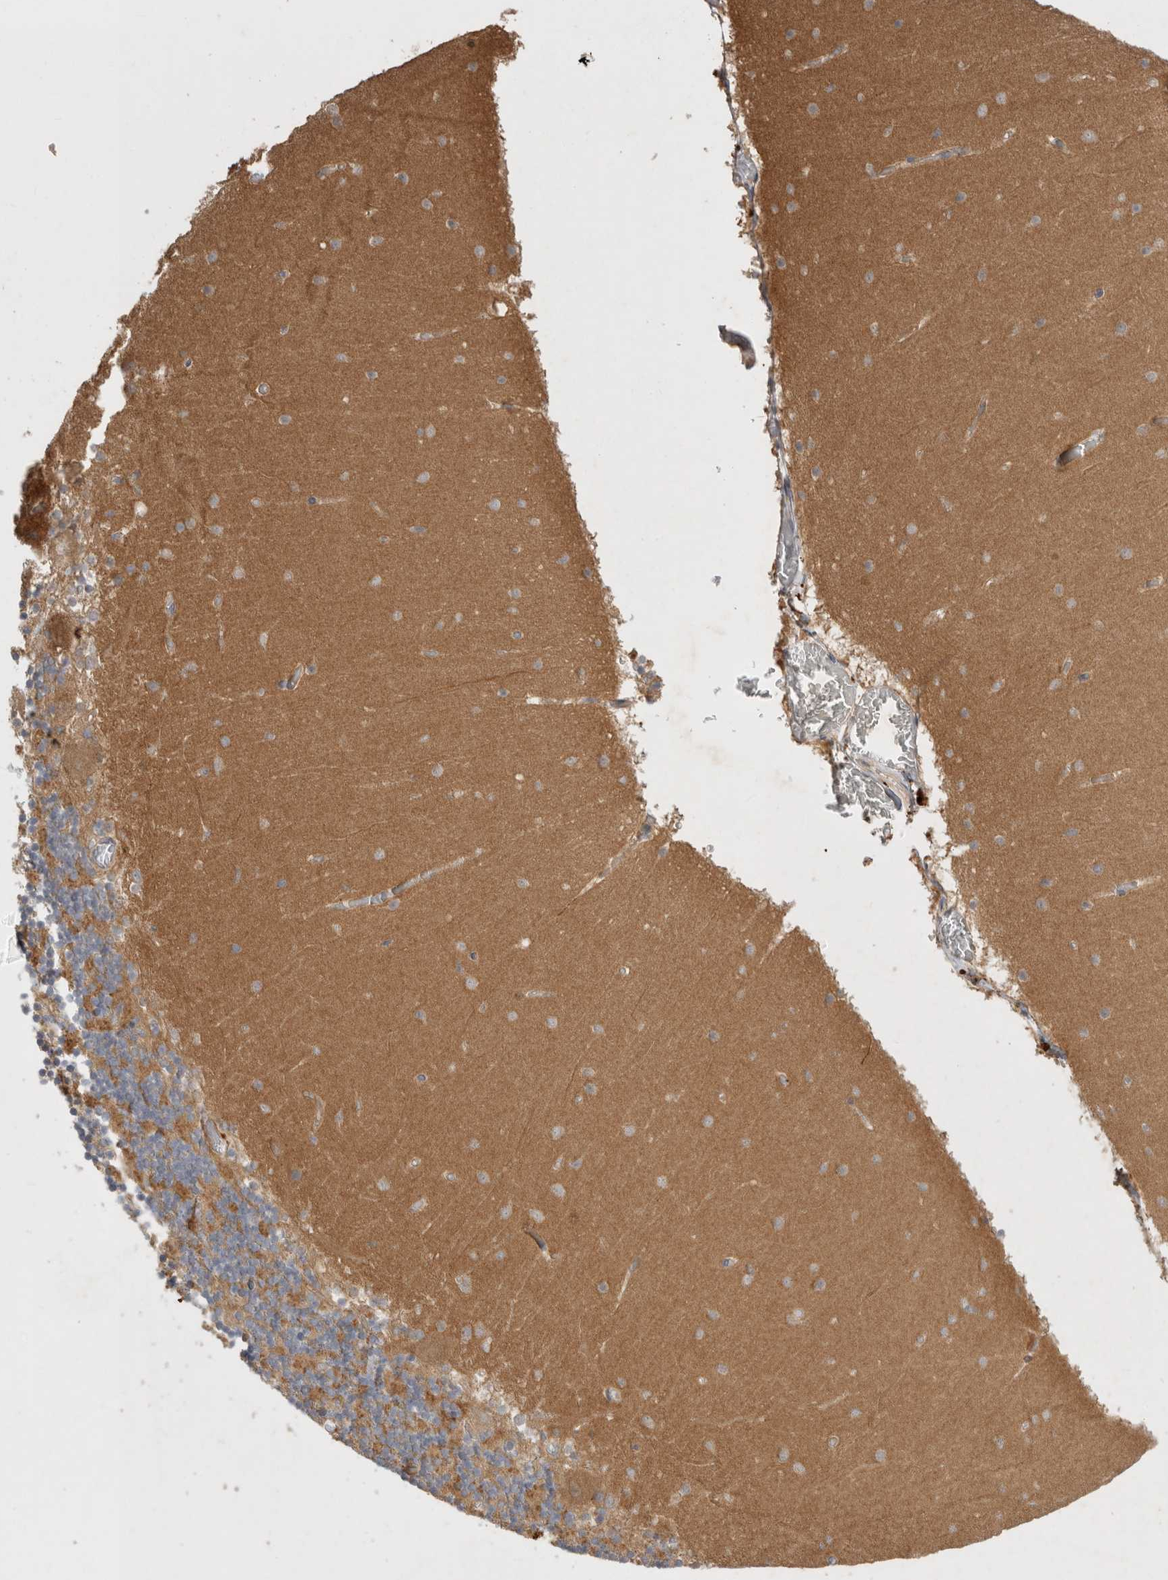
{"staining": {"intensity": "moderate", "quantity": "<25%", "location": "cytoplasmic/membranous"}, "tissue": "cerebellum", "cell_type": "Cells in granular layer", "image_type": "normal", "snomed": [{"axis": "morphology", "description": "Normal tissue, NOS"}, {"axis": "topography", "description": "Cerebellum"}], "caption": "Moderate cytoplasmic/membranous positivity is seen in approximately <25% of cells in granular layer in benign cerebellum. (Stains: DAB (3,3'-diaminobenzidine) in brown, nuclei in blue, Microscopy: brightfield microscopy at high magnification).", "gene": "PPP1R42", "patient": {"sex": "female", "age": 28}}